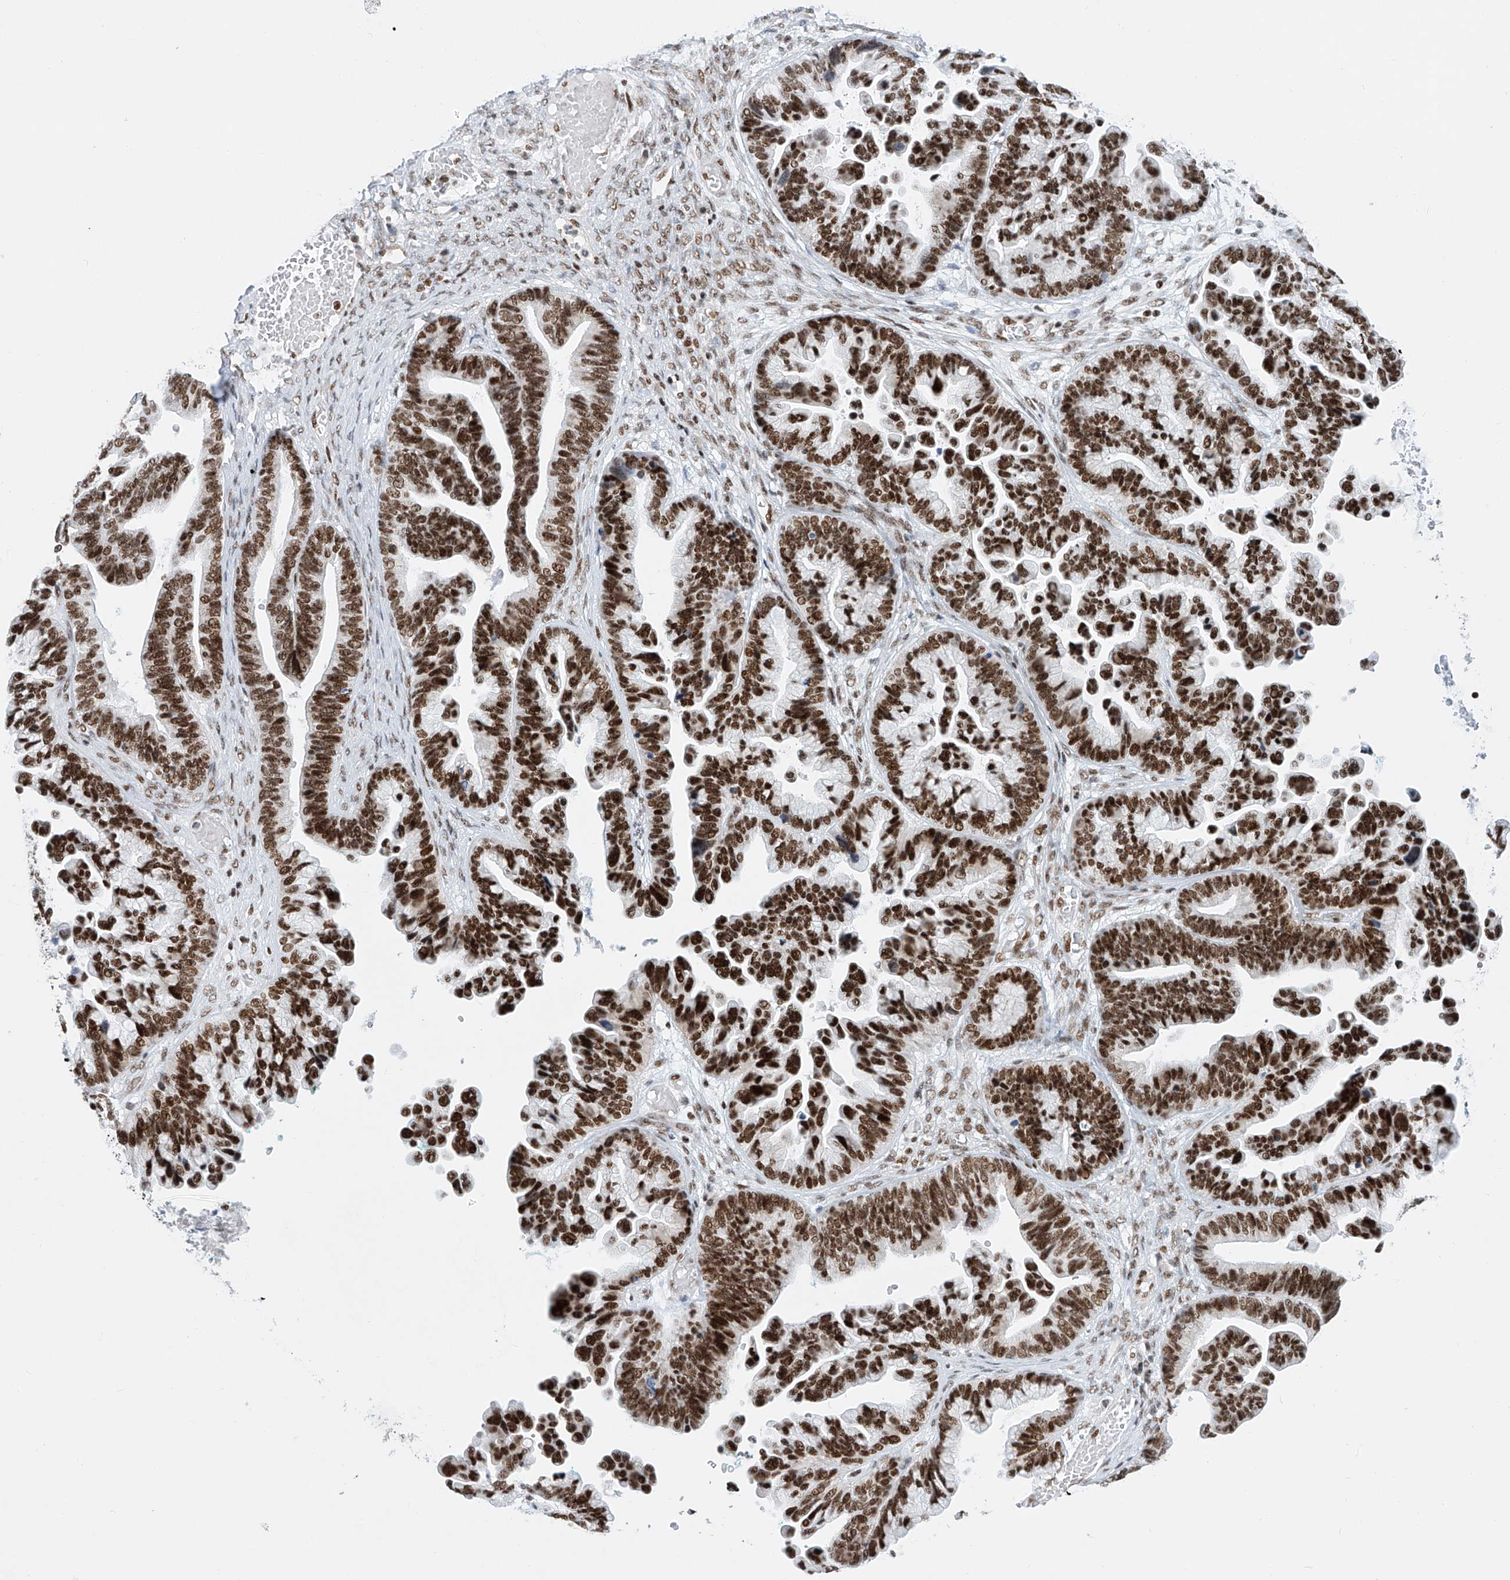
{"staining": {"intensity": "strong", "quantity": ">75%", "location": "nuclear"}, "tissue": "ovarian cancer", "cell_type": "Tumor cells", "image_type": "cancer", "snomed": [{"axis": "morphology", "description": "Cystadenocarcinoma, serous, NOS"}, {"axis": "topography", "description": "Ovary"}], "caption": "Protein expression analysis of human ovarian serous cystadenocarcinoma reveals strong nuclear positivity in approximately >75% of tumor cells.", "gene": "TAF4", "patient": {"sex": "female", "age": 56}}